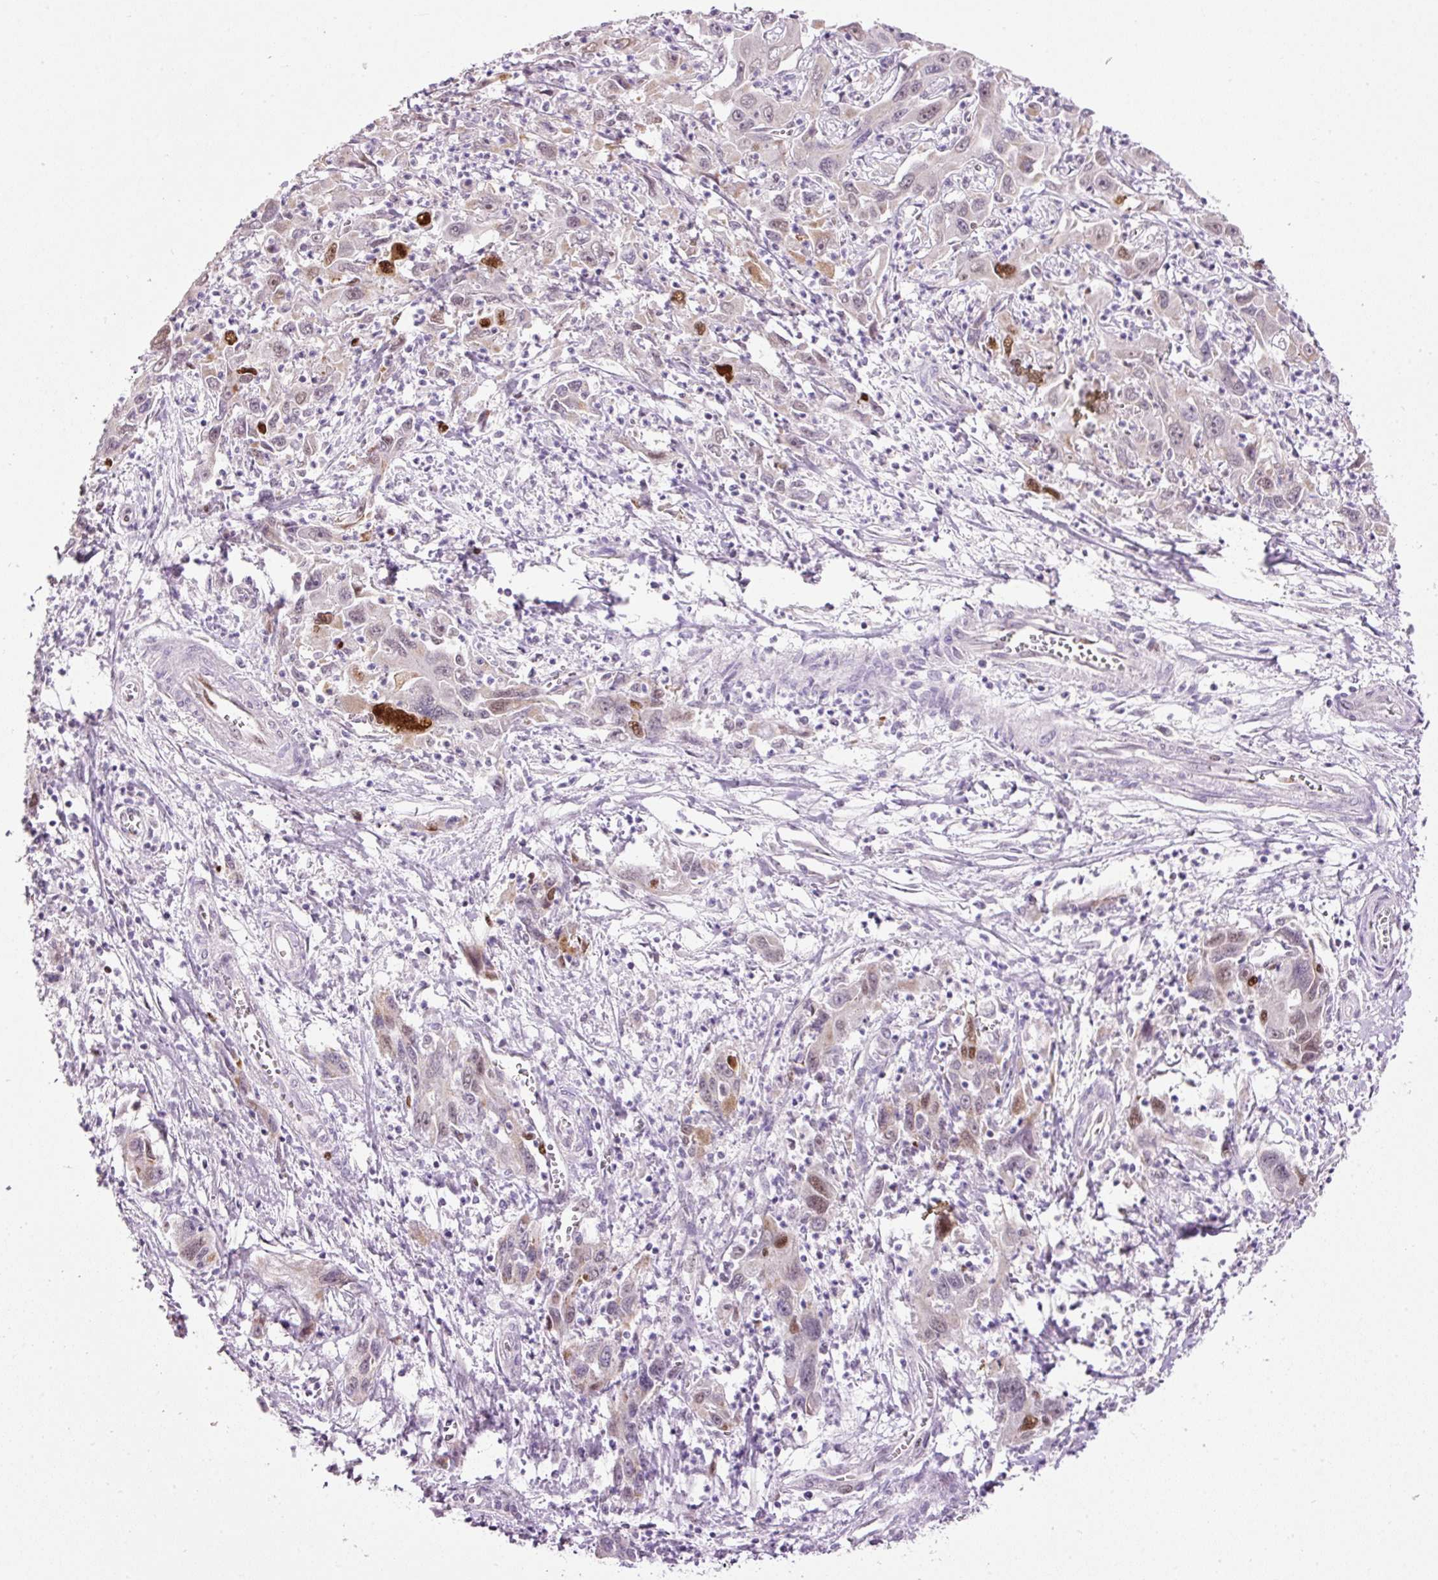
{"staining": {"intensity": "moderate", "quantity": "25%-75%", "location": "cytoplasmic/membranous,nuclear"}, "tissue": "liver cancer", "cell_type": "Tumor cells", "image_type": "cancer", "snomed": [{"axis": "morphology", "description": "Carcinoma, Hepatocellular, NOS"}, {"axis": "topography", "description": "Liver"}], "caption": "This micrograph reveals immunohistochemistry staining of hepatocellular carcinoma (liver), with medium moderate cytoplasmic/membranous and nuclear positivity in approximately 25%-75% of tumor cells.", "gene": "KPNA2", "patient": {"sex": "male", "age": 63}}